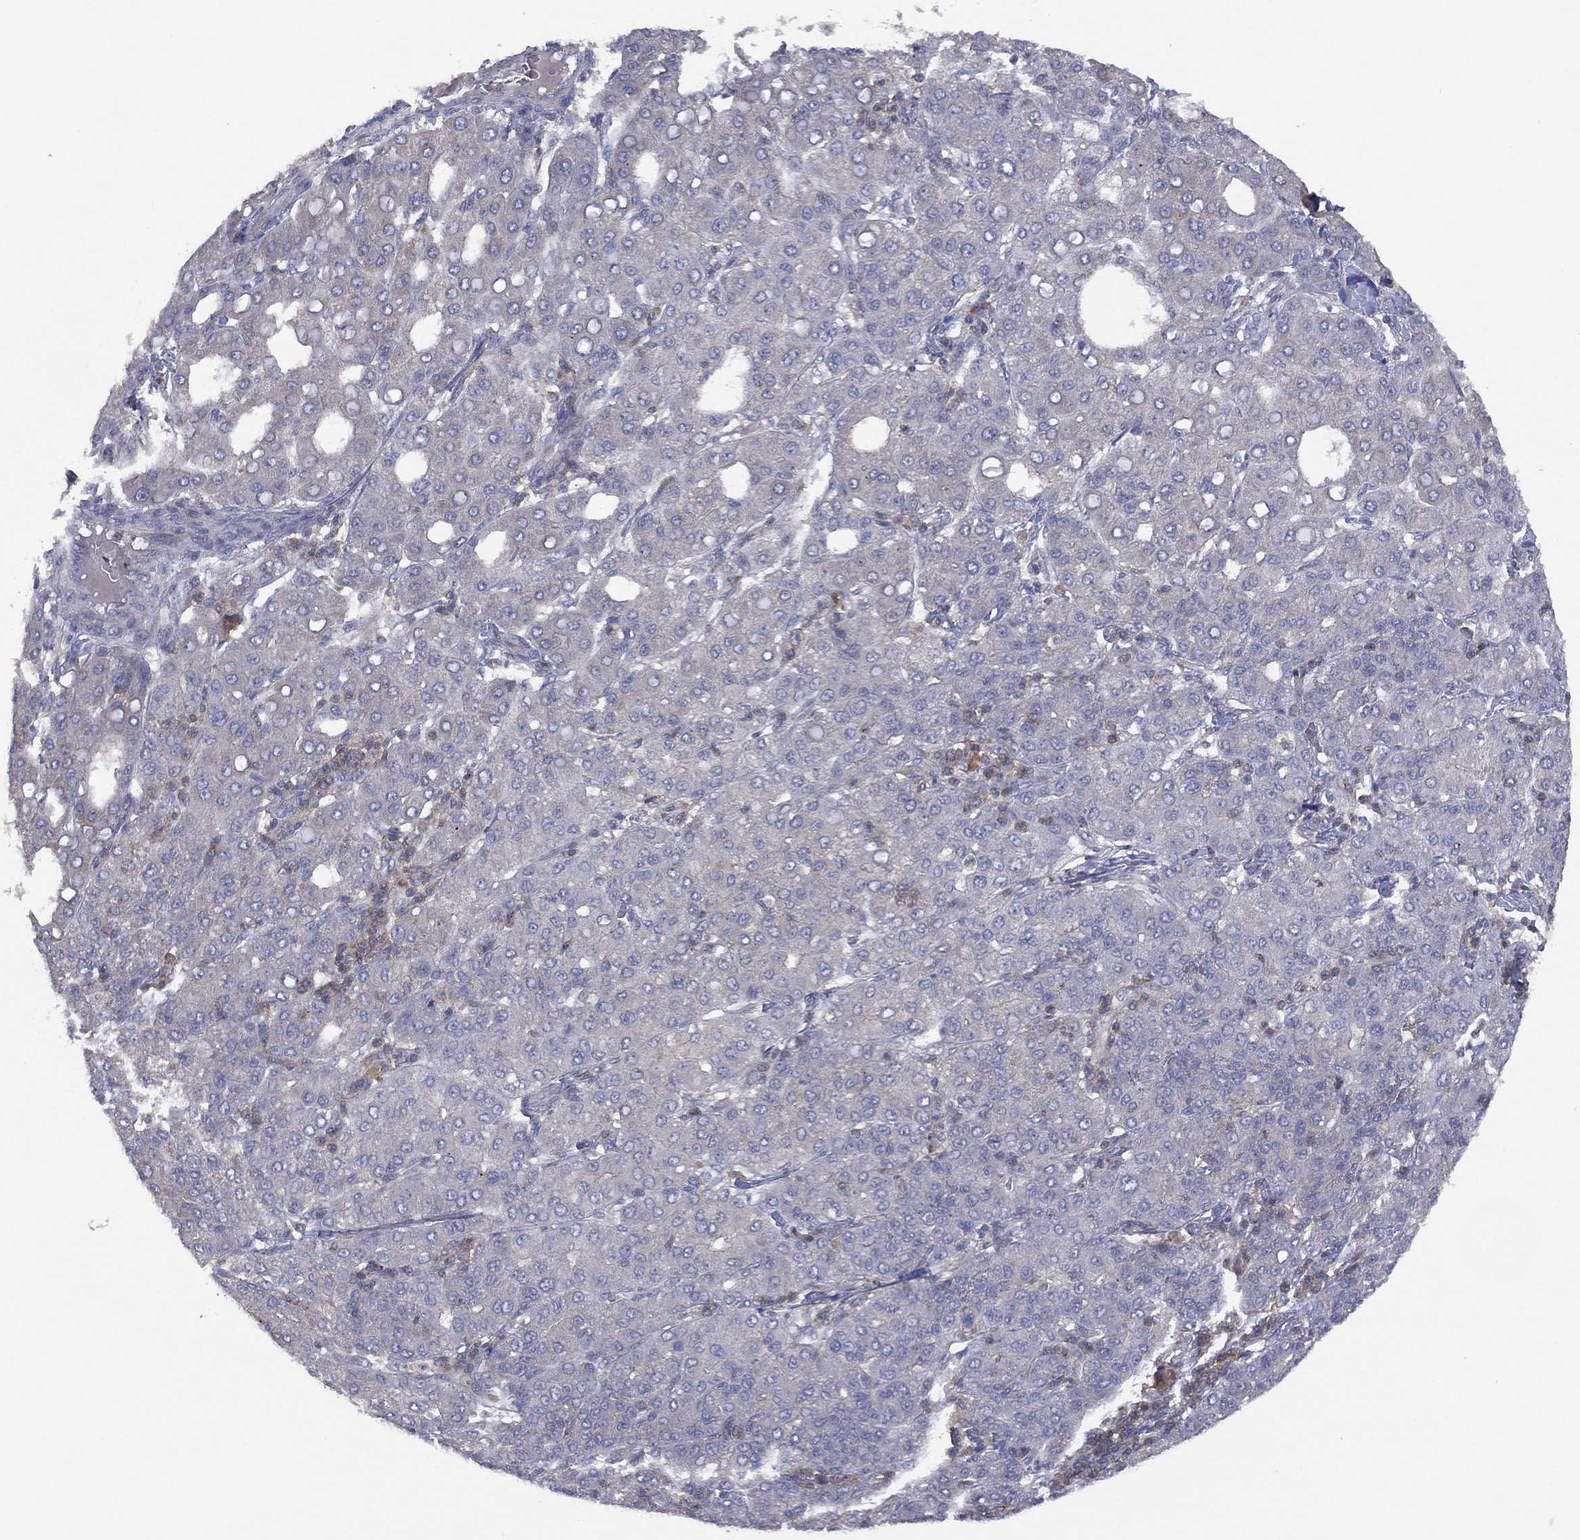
{"staining": {"intensity": "negative", "quantity": "none", "location": "none"}, "tissue": "liver cancer", "cell_type": "Tumor cells", "image_type": "cancer", "snomed": [{"axis": "morphology", "description": "Carcinoma, Hepatocellular, NOS"}, {"axis": "topography", "description": "Liver"}], "caption": "Immunohistochemistry (IHC) of human liver hepatocellular carcinoma demonstrates no expression in tumor cells. (DAB immunohistochemistry visualized using brightfield microscopy, high magnification).", "gene": "DOCK8", "patient": {"sex": "male", "age": 65}}